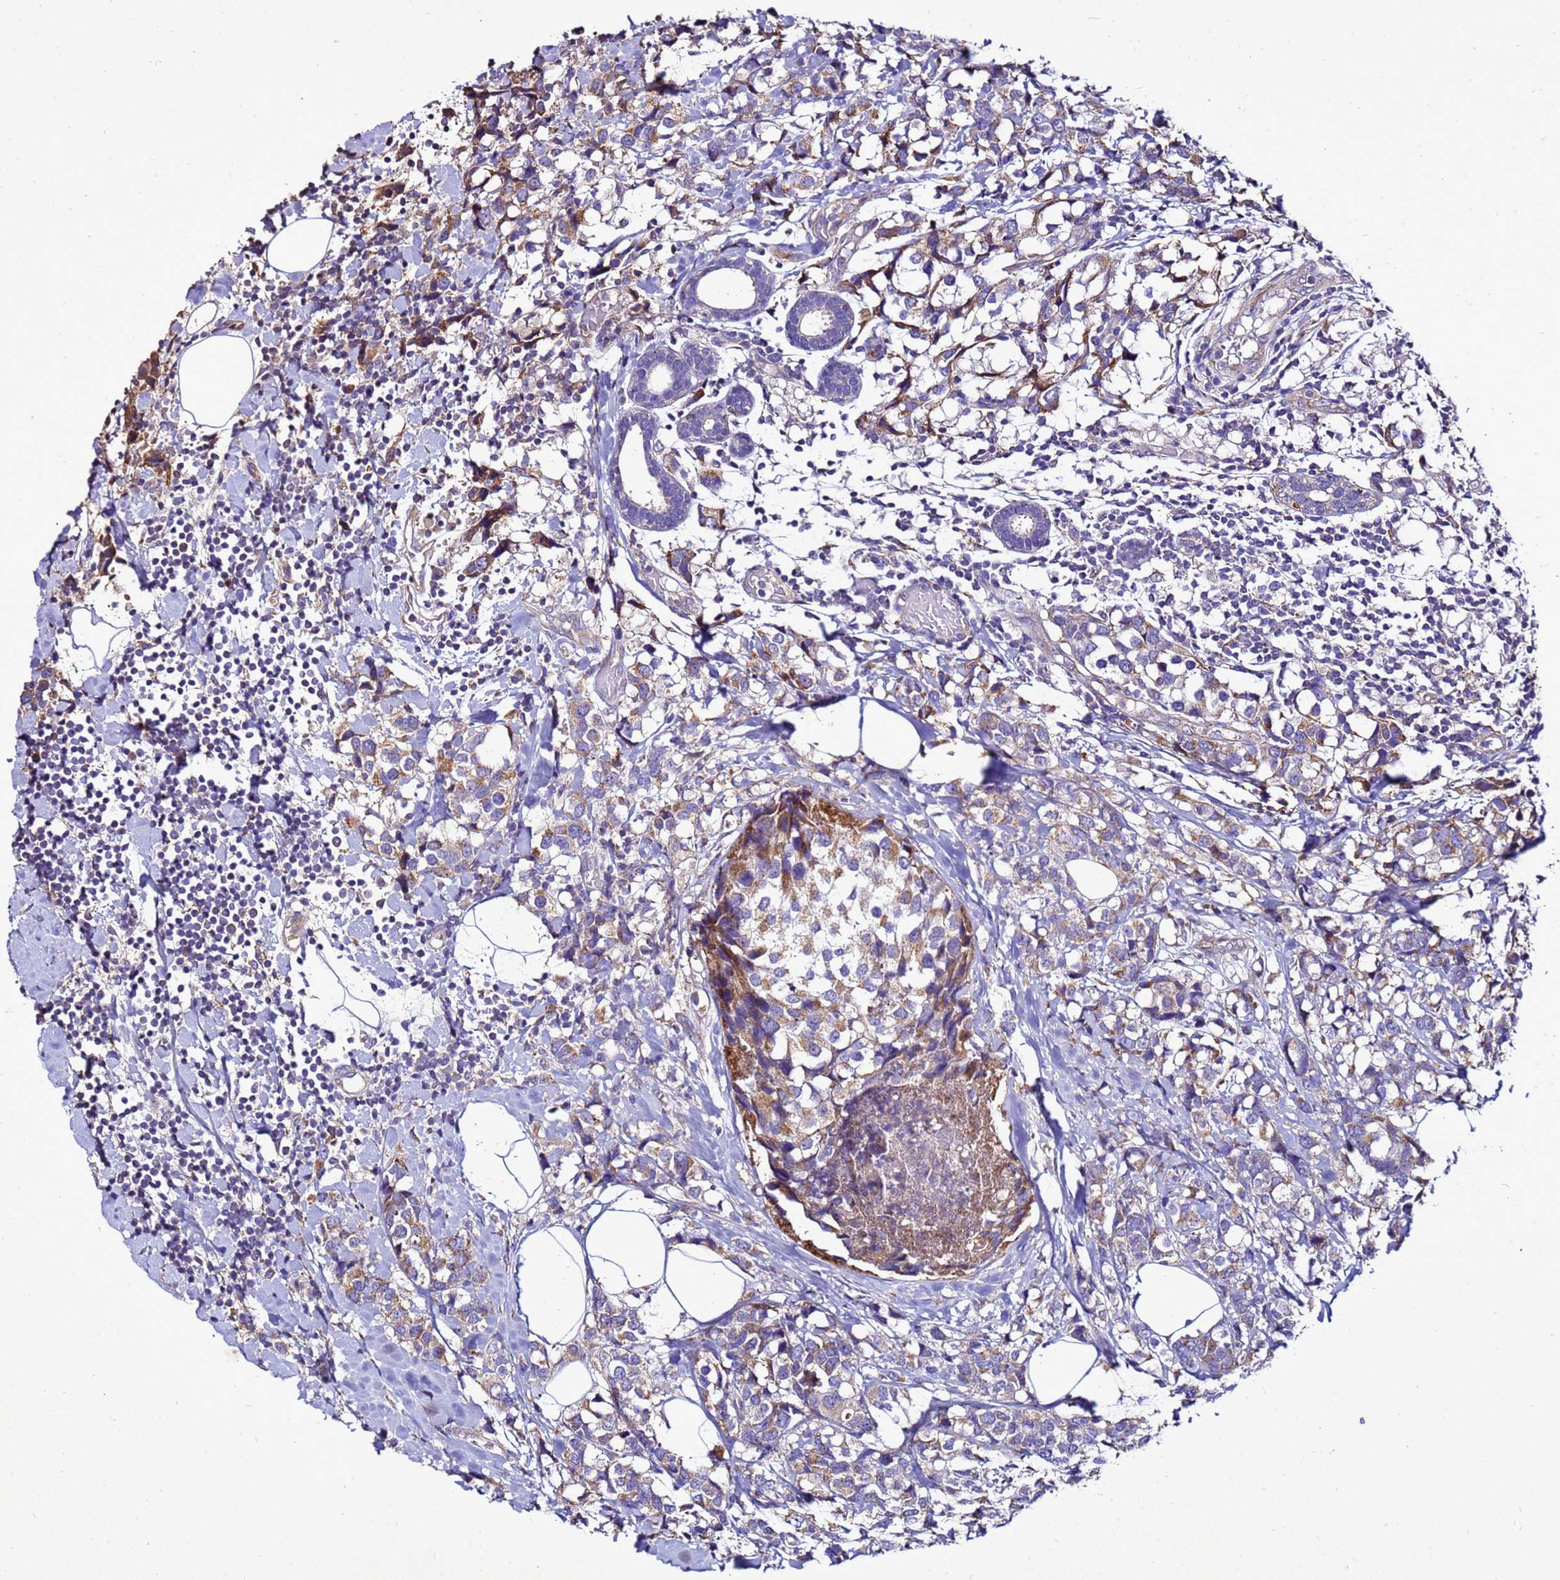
{"staining": {"intensity": "moderate", "quantity": "25%-75%", "location": "cytoplasmic/membranous"}, "tissue": "breast cancer", "cell_type": "Tumor cells", "image_type": "cancer", "snomed": [{"axis": "morphology", "description": "Lobular carcinoma"}, {"axis": "topography", "description": "Breast"}], "caption": "DAB immunohistochemical staining of human lobular carcinoma (breast) reveals moderate cytoplasmic/membranous protein expression in about 25%-75% of tumor cells.", "gene": "ANTKMT", "patient": {"sex": "female", "age": 59}}